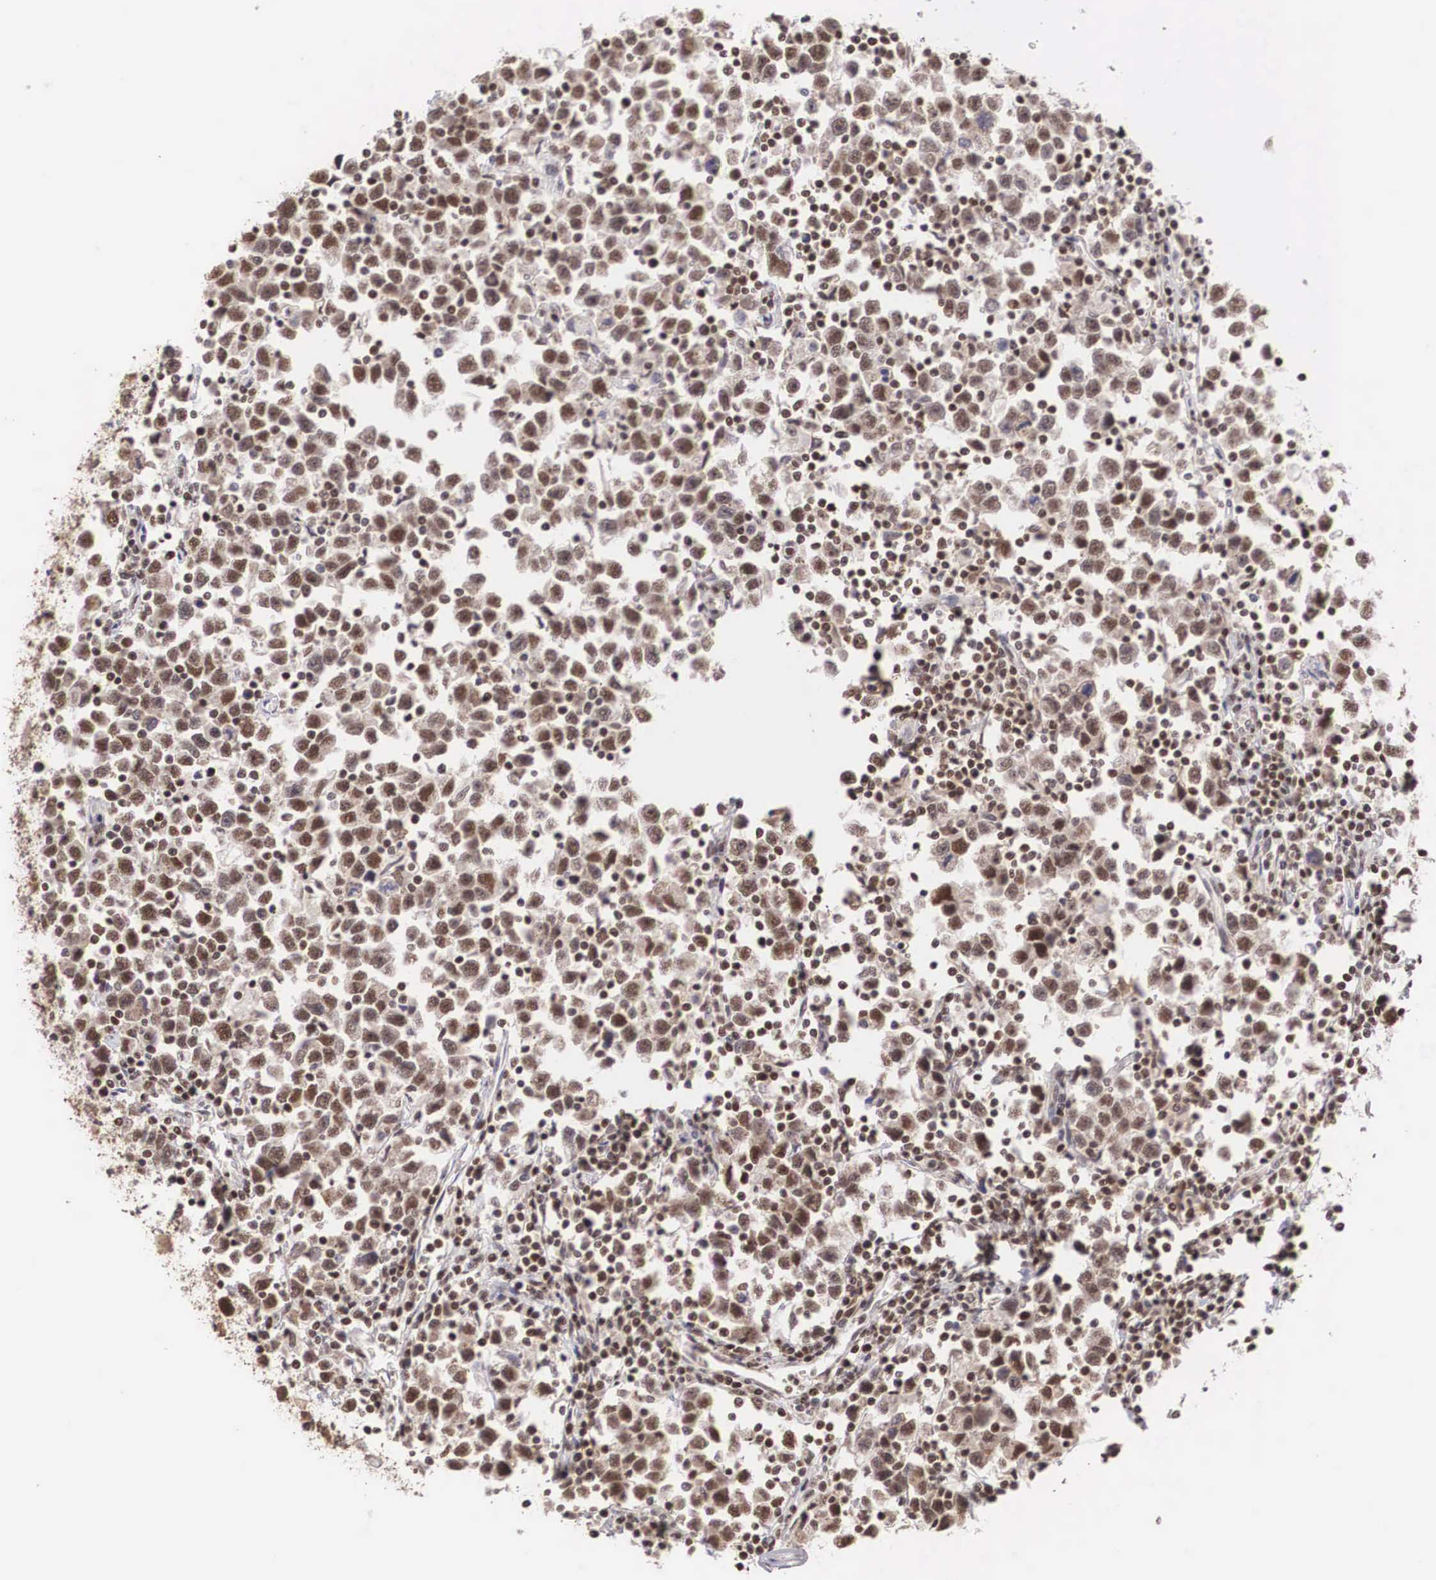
{"staining": {"intensity": "moderate", "quantity": "25%-75%", "location": "nuclear"}, "tissue": "testis cancer", "cell_type": "Tumor cells", "image_type": "cancer", "snomed": [{"axis": "morphology", "description": "Seminoma, NOS"}, {"axis": "topography", "description": "Testis"}], "caption": "This is an image of immunohistochemistry (IHC) staining of testis cancer, which shows moderate positivity in the nuclear of tumor cells.", "gene": "HTATSF1", "patient": {"sex": "male", "age": 43}}